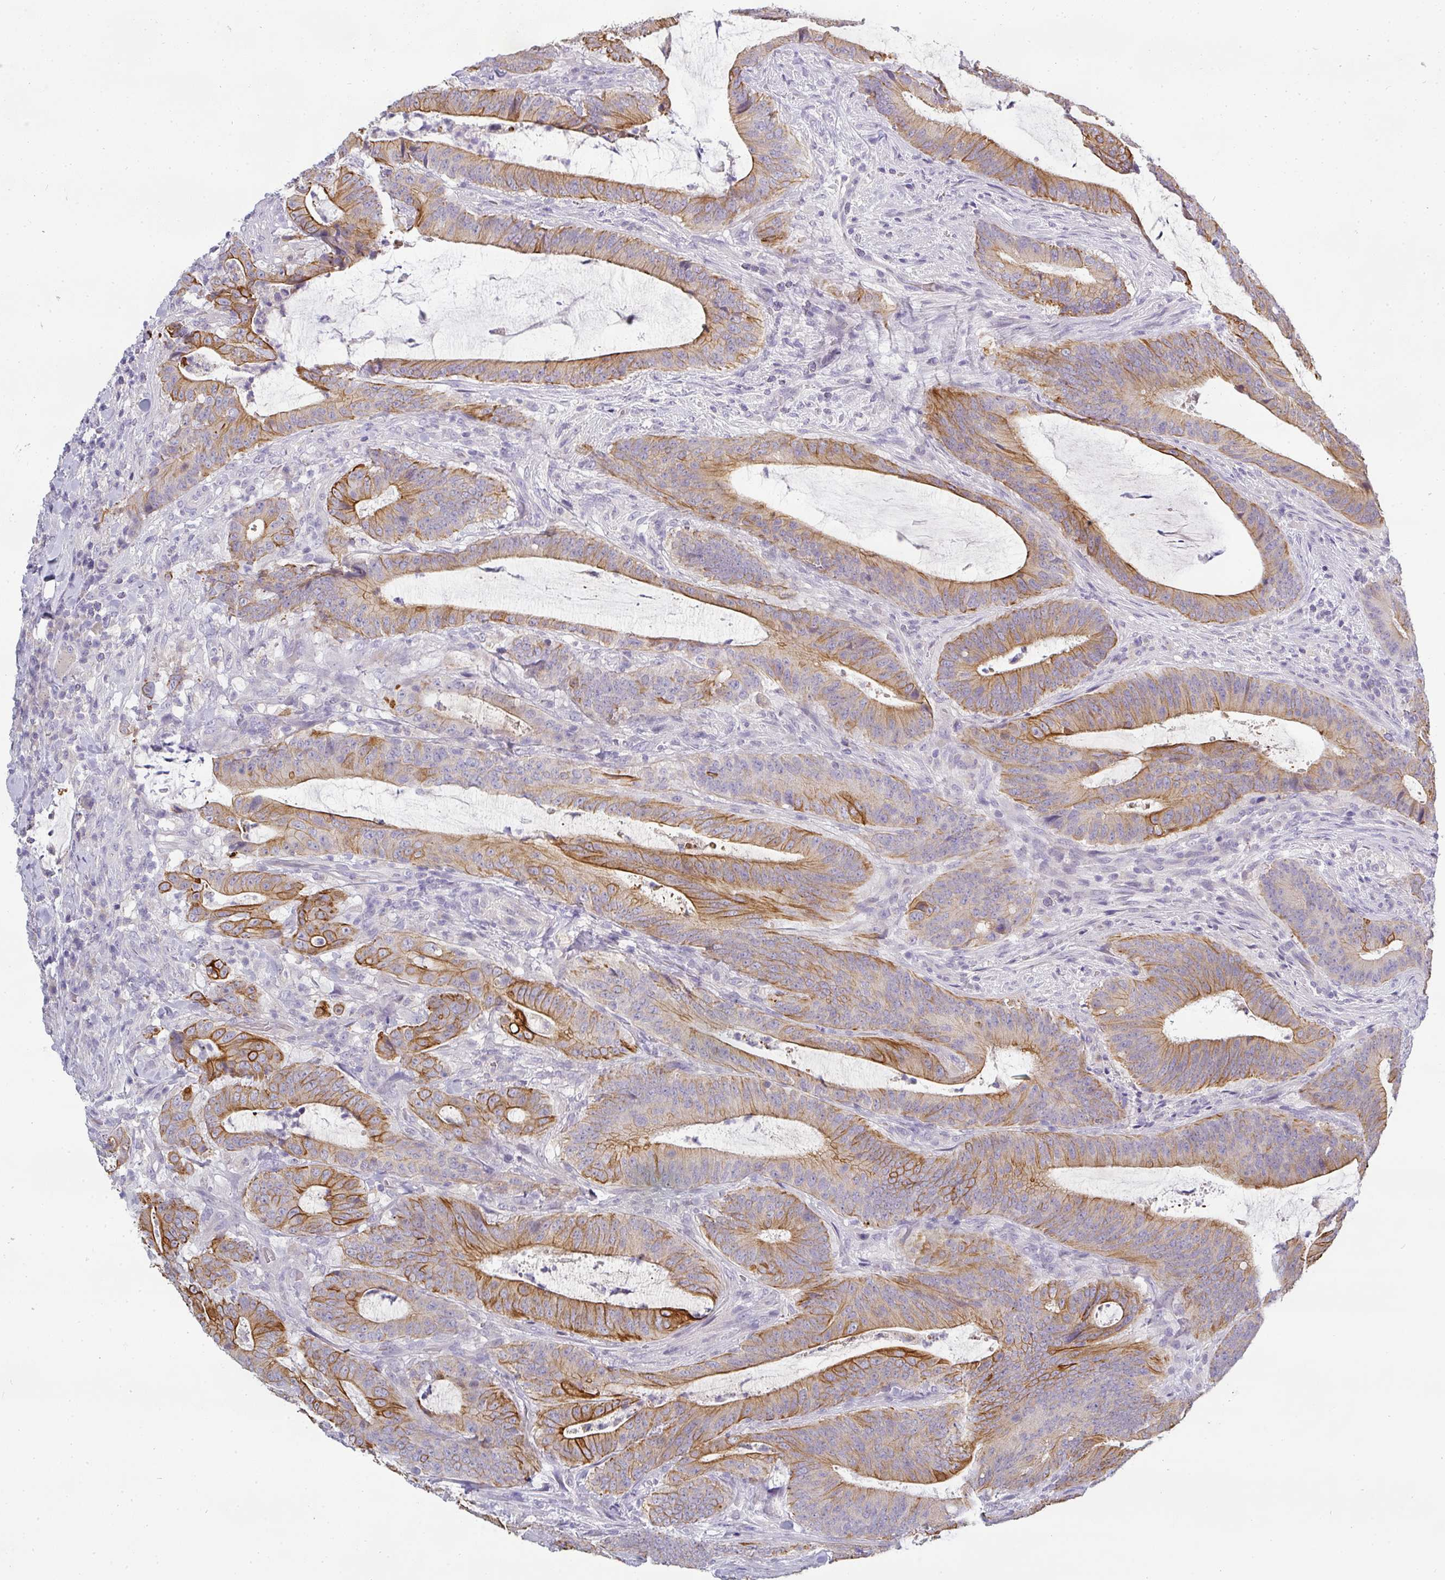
{"staining": {"intensity": "moderate", "quantity": ">75%", "location": "cytoplasmic/membranous"}, "tissue": "colorectal cancer", "cell_type": "Tumor cells", "image_type": "cancer", "snomed": [{"axis": "morphology", "description": "Adenocarcinoma, NOS"}, {"axis": "topography", "description": "Colon"}], "caption": "High-magnification brightfield microscopy of colorectal cancer (adenocarcinoma) stained with DAB (3,3'-diaminobenzidine) (brown) and counterstained with hematoxylin (blue). tumor cells exhibit moderate cytoplasmic/membranous expression is appreciated in about>75% of cells. The protein of interest is shown in brown color, while the nuclei are stained blue.", "gene": "ASXL3", "patient": {"sex": "female", "age": 43}}